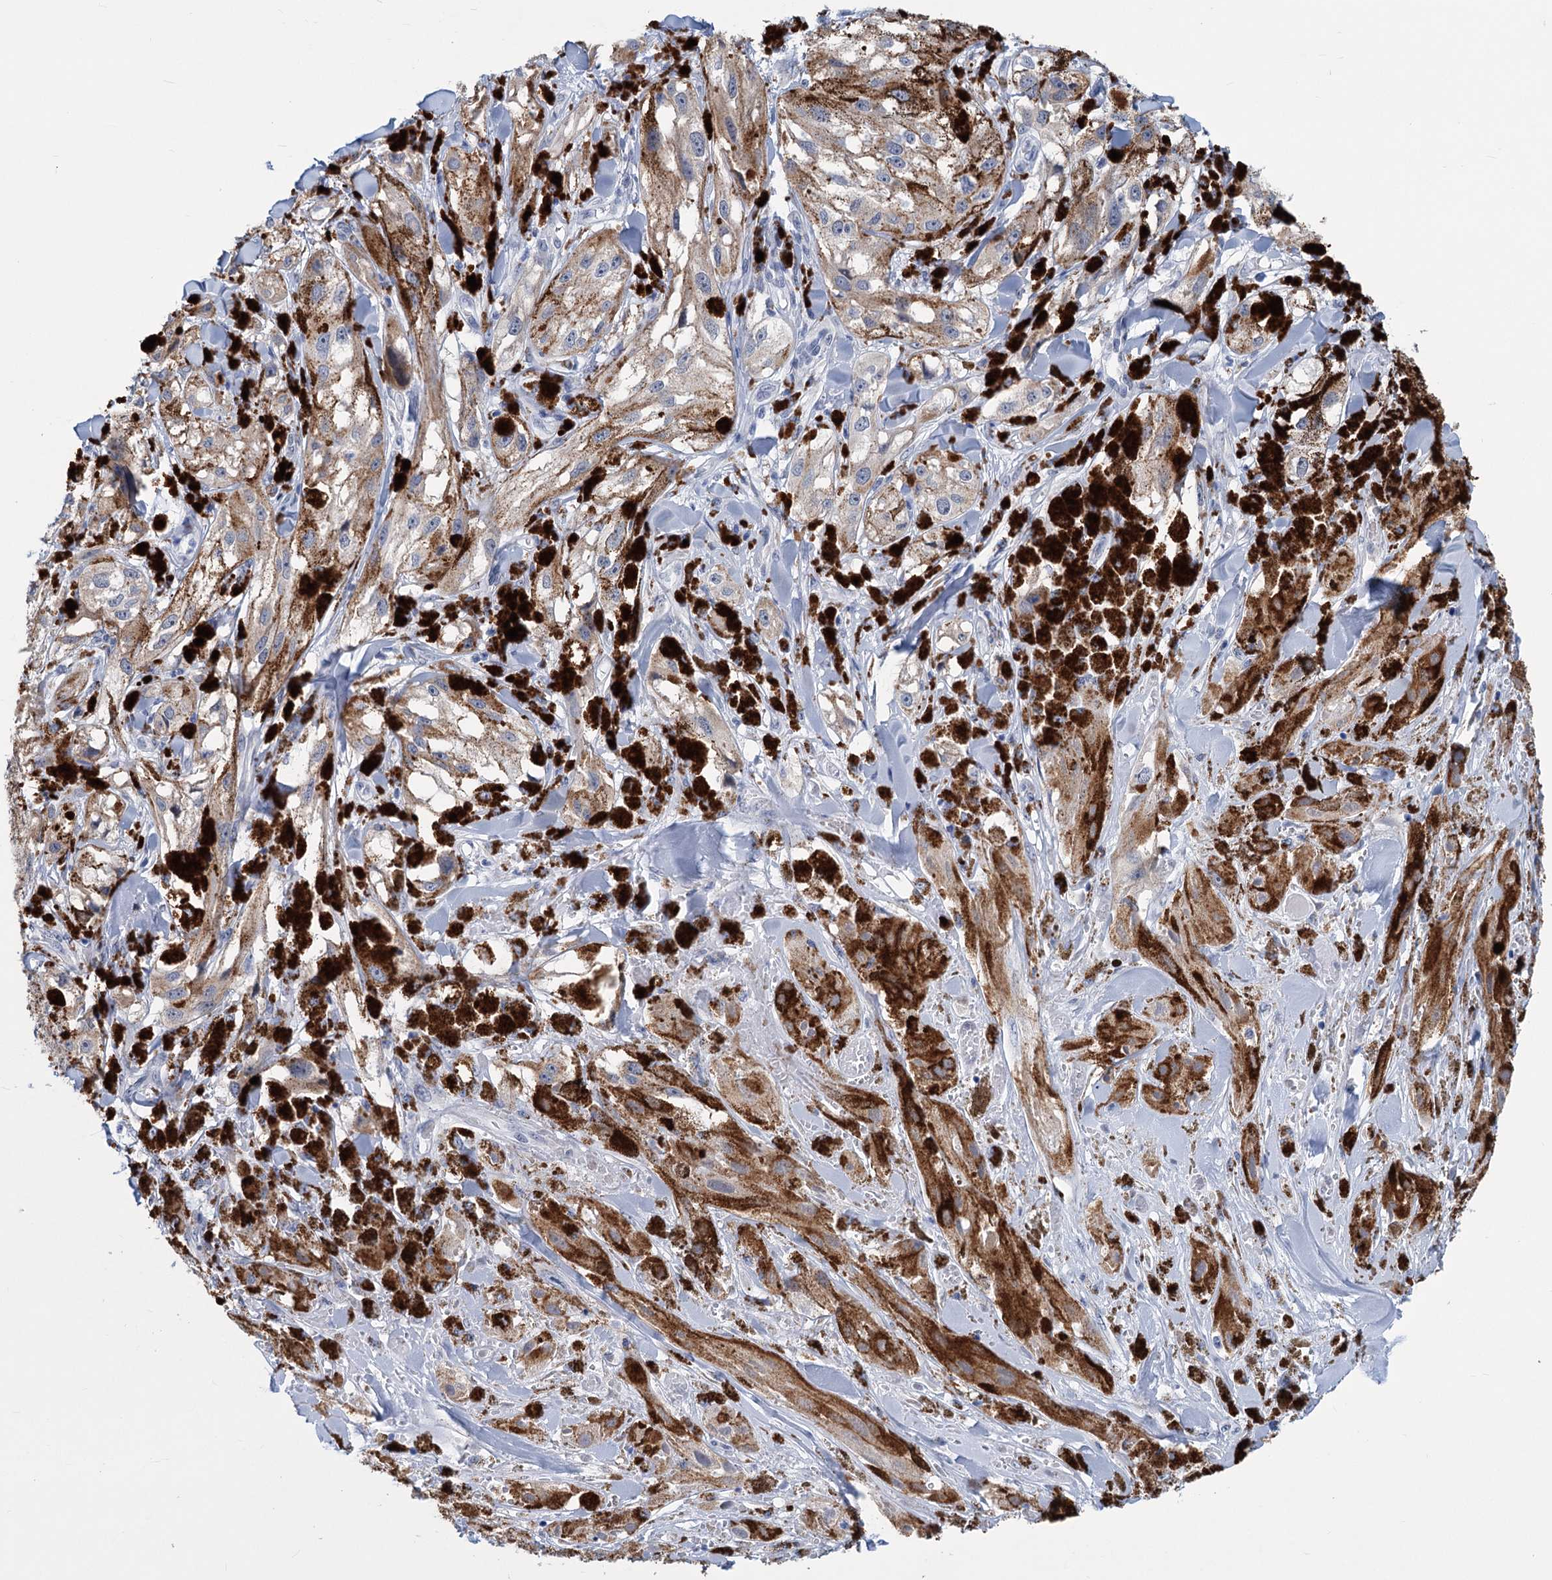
{"staining": {"intensity": "negative", "quantity": "none", "location": "none"}, "tissue": "melanoma", "cell_type": "Tumor cells", "image_type": "cancer", "snomed": [{"axis": "morphology", "description": "Malignant melanoma, NOS"}, {"axis": "topography", "description": "Skin"}], "caption": "Tumor cells are negative for brown protein staining in malignant melanoma.", "gene": "NEU3", "patient": {"sex": "male", "age": 88}}